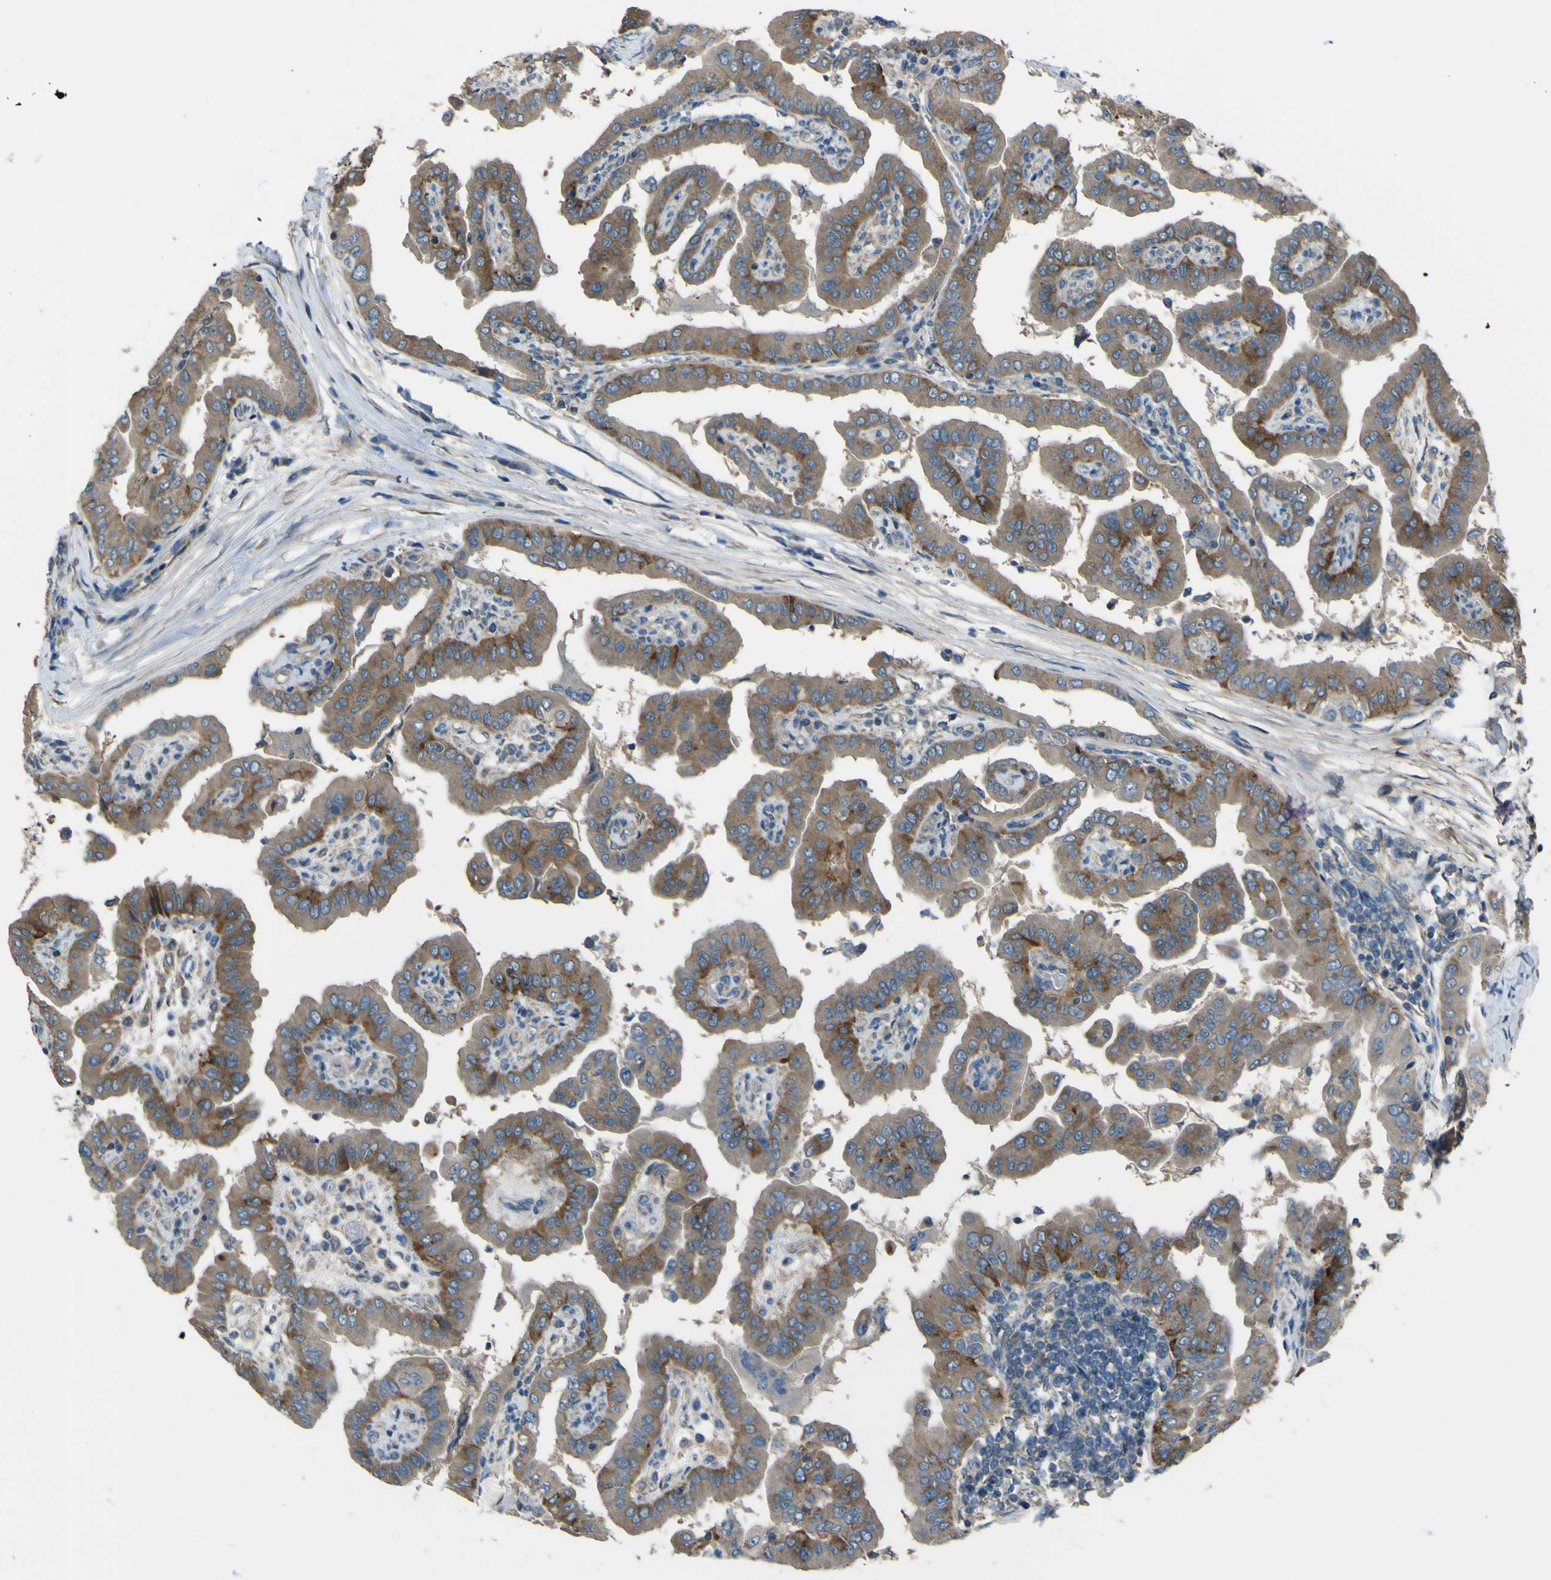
{"staining": {"intensity": "strong", "quantity": "<25%", "location": "cytoplasmic/membranous"}, "tissue": "thyroid cancer", "cell_type": "Tumor cells", "image_type": "cancer", "snomed": [{"axis": "morphology", "description": "Papillary adenocarcinoma, NOS"}, {"axis": "topography", "description": "Thyroid gland"}], "caption": "About <25% of tumor cells in papillary adenocarcinoma (thyroid) demonstrate strong cytoplasmic/membranous protein positivity as visualized by brown immunohistochemical staining.", "gene": "NAALADL2", "patient": {"sex": "male", "age": 33}}